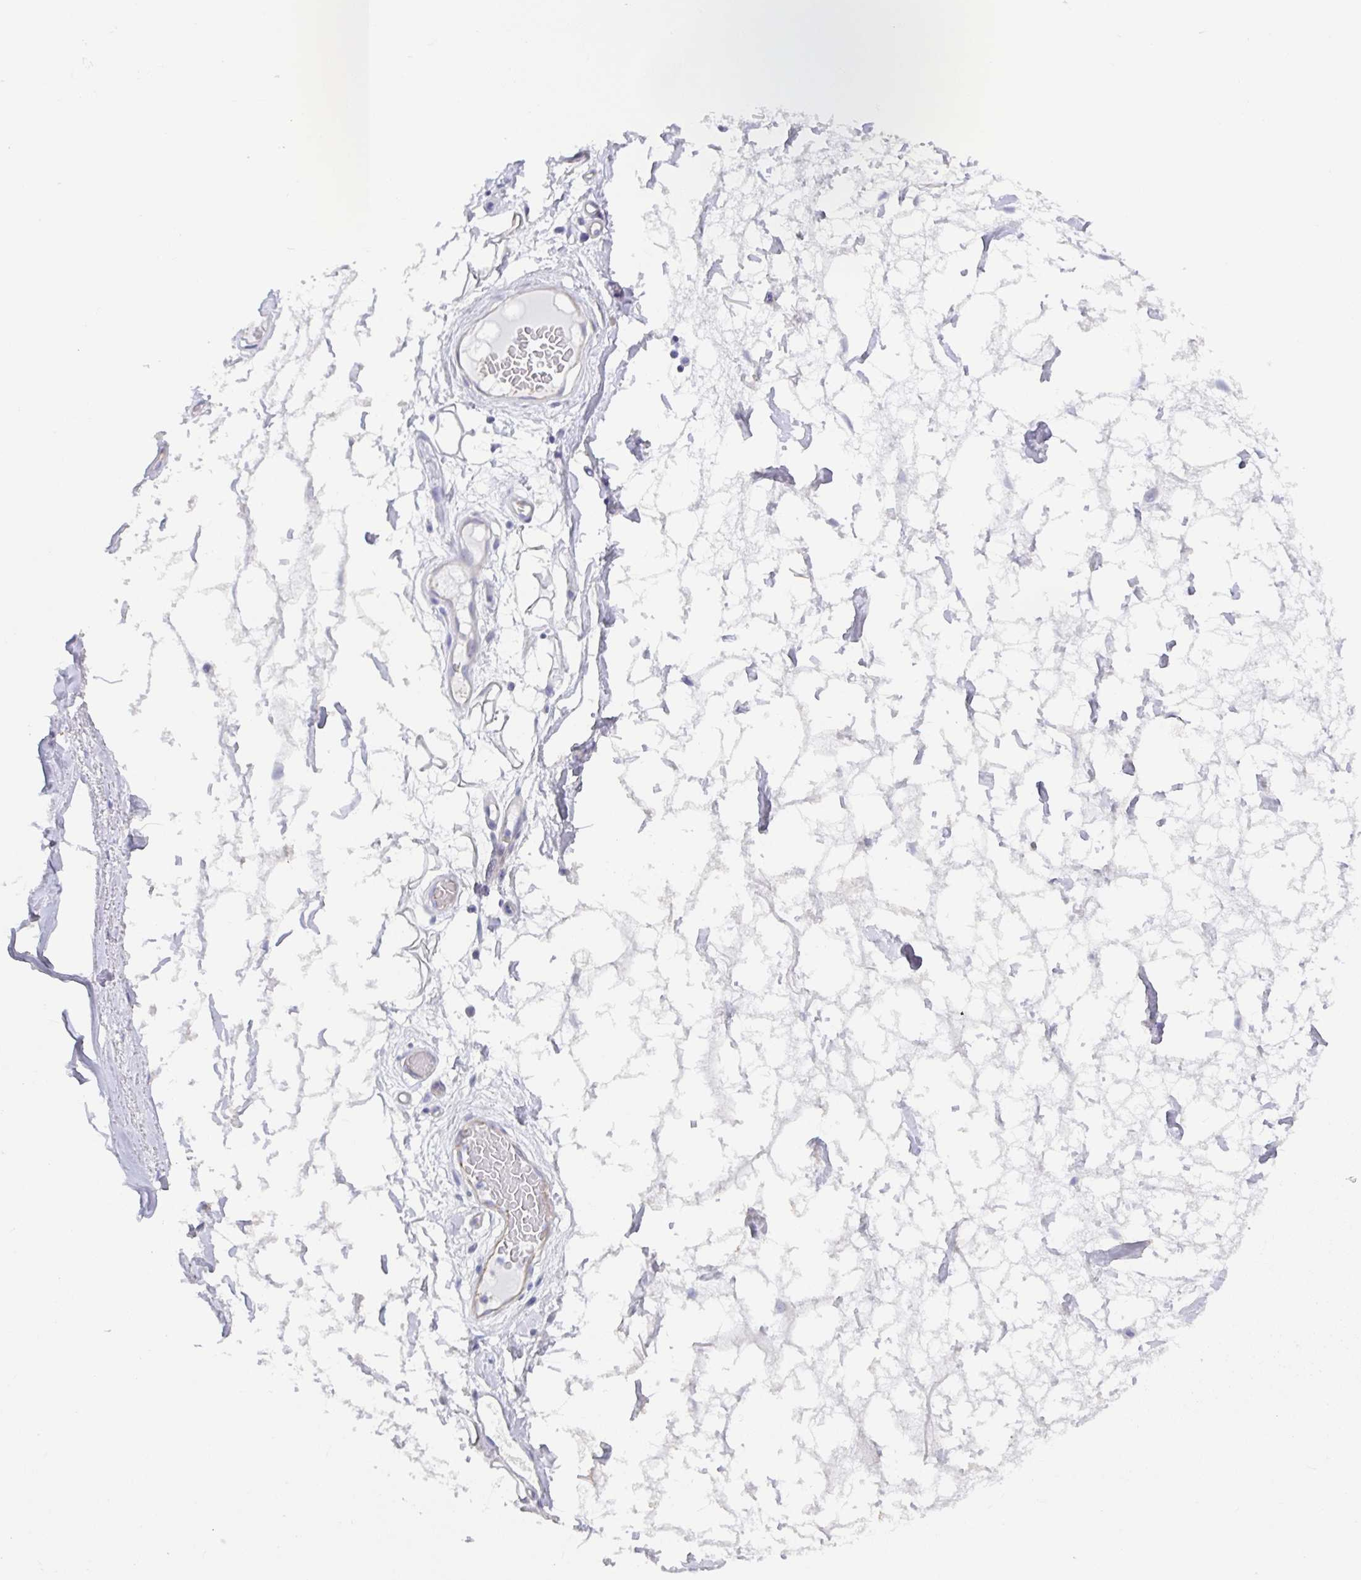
{"staining": {"intensity": "negative", "quantity": "none", "location": "none"}, "tissue": "adipose tissue", "cell_type": "Adipocytes", "image_type": "normal", "snomed": [{"axis": "morphology", "description": "Normal tissue, NOS"}, {"axis": "topography", "description": "Lymph node"}, {"axis": "topography", "description": "Cartilage tissue"}, {"axis": "topography", "description": "Nasopharynx"}], "caption": "An IHC image of benign adipose tissue is shown. There is no staining in adipocytes of adipose tissue.", "gene": "TRAM2", "patient": {"sex": "male", "age": 63}}